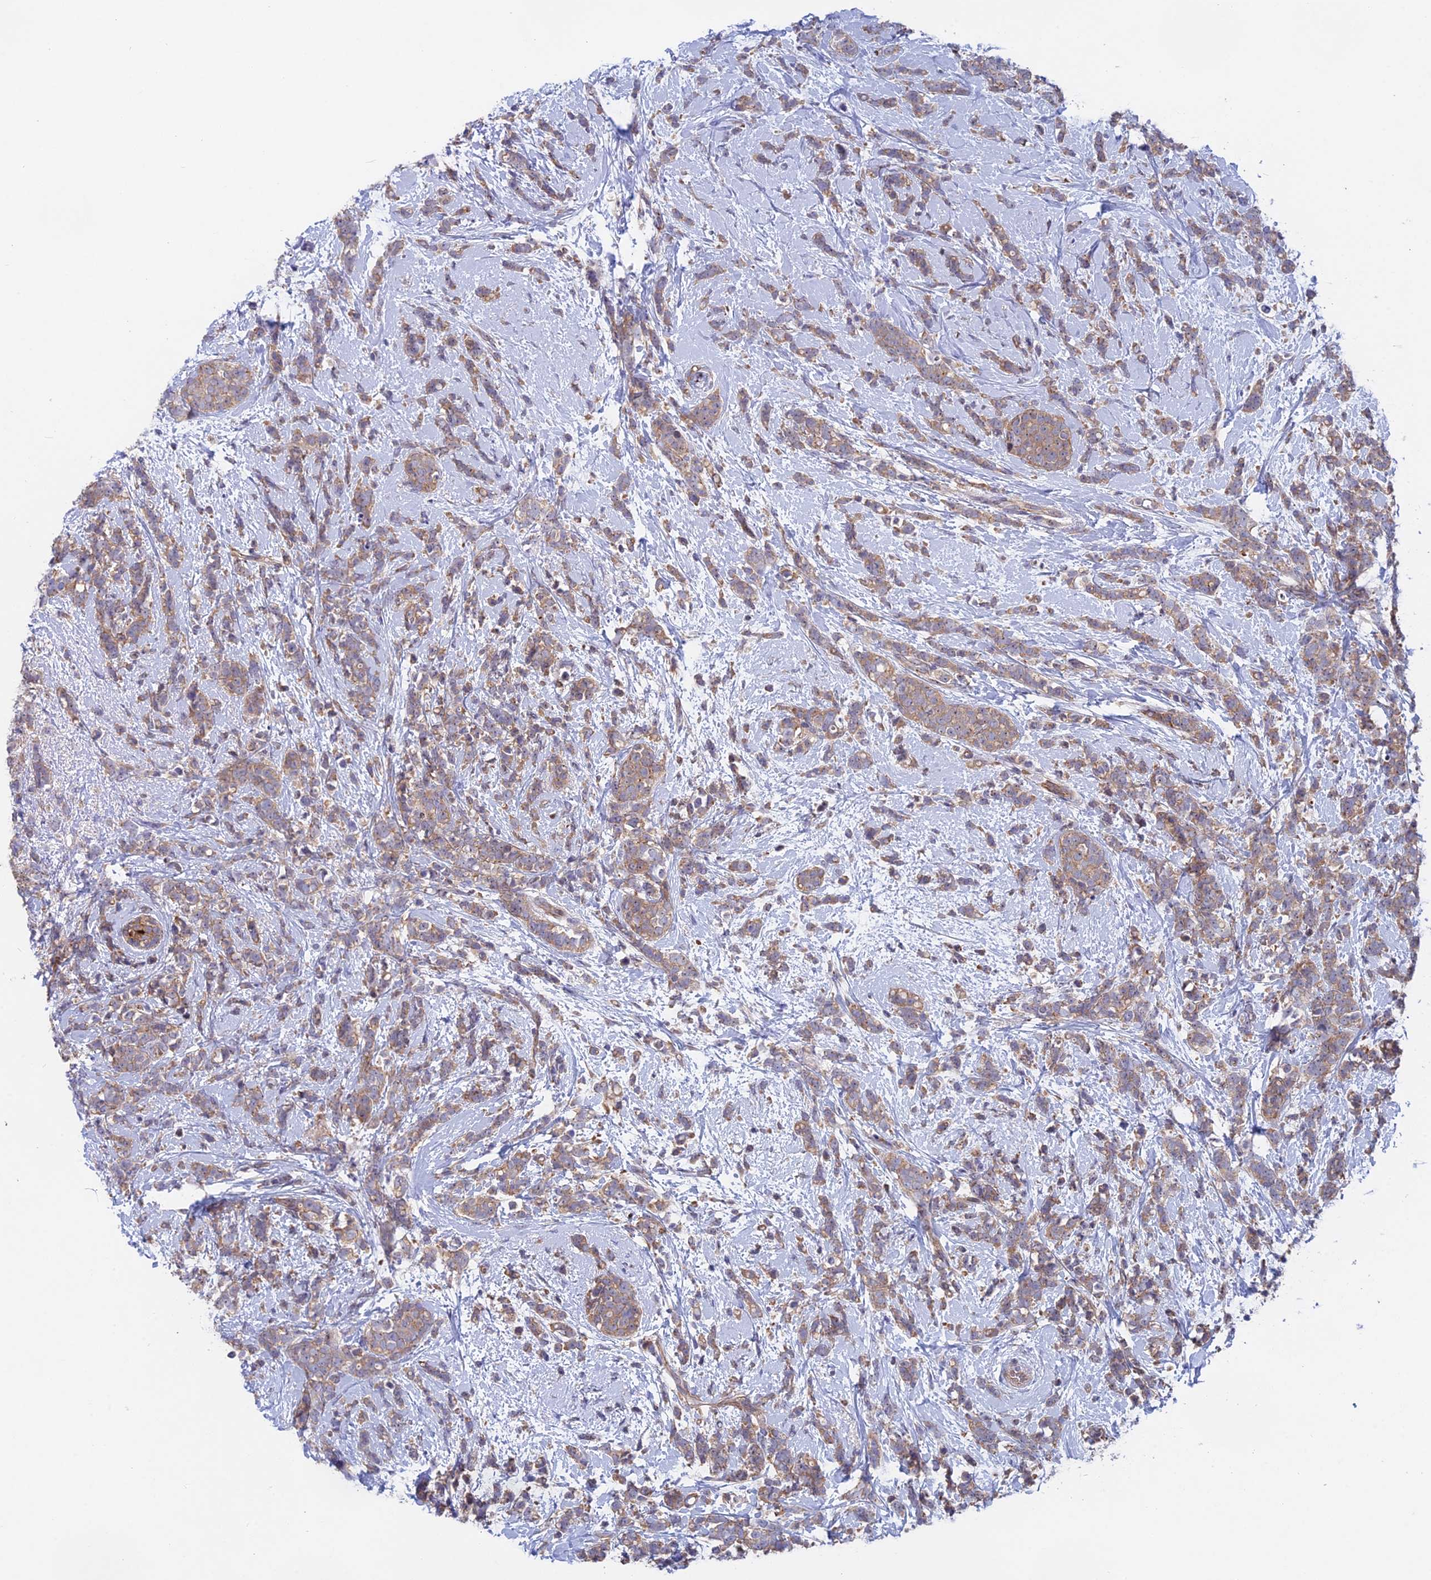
{"staining": {"intensity": "moderate", "quantity": ">75%", "location": "cytoplasmic/membranous"}, "tissue": "breast cancer", "cell_type": "Tumor cells", "image_type": "cancer", "snomed": [{"axis": "morphology", "description": "Lobular carcinoma"}, {"axis": "topography", "description": "Breast"}], "caption": "A histopathology image of human breast lobular carcinoma stained for a protein displays moderate cytoplasmic/membranous brown staining in tumor cells. (DAB (3,3'-diaminobenzidine) IHC, brown staining for protein, blue staining for nuclei).", "gene": "TENT4B", "patient": {"sex": "female", "age": 58}}